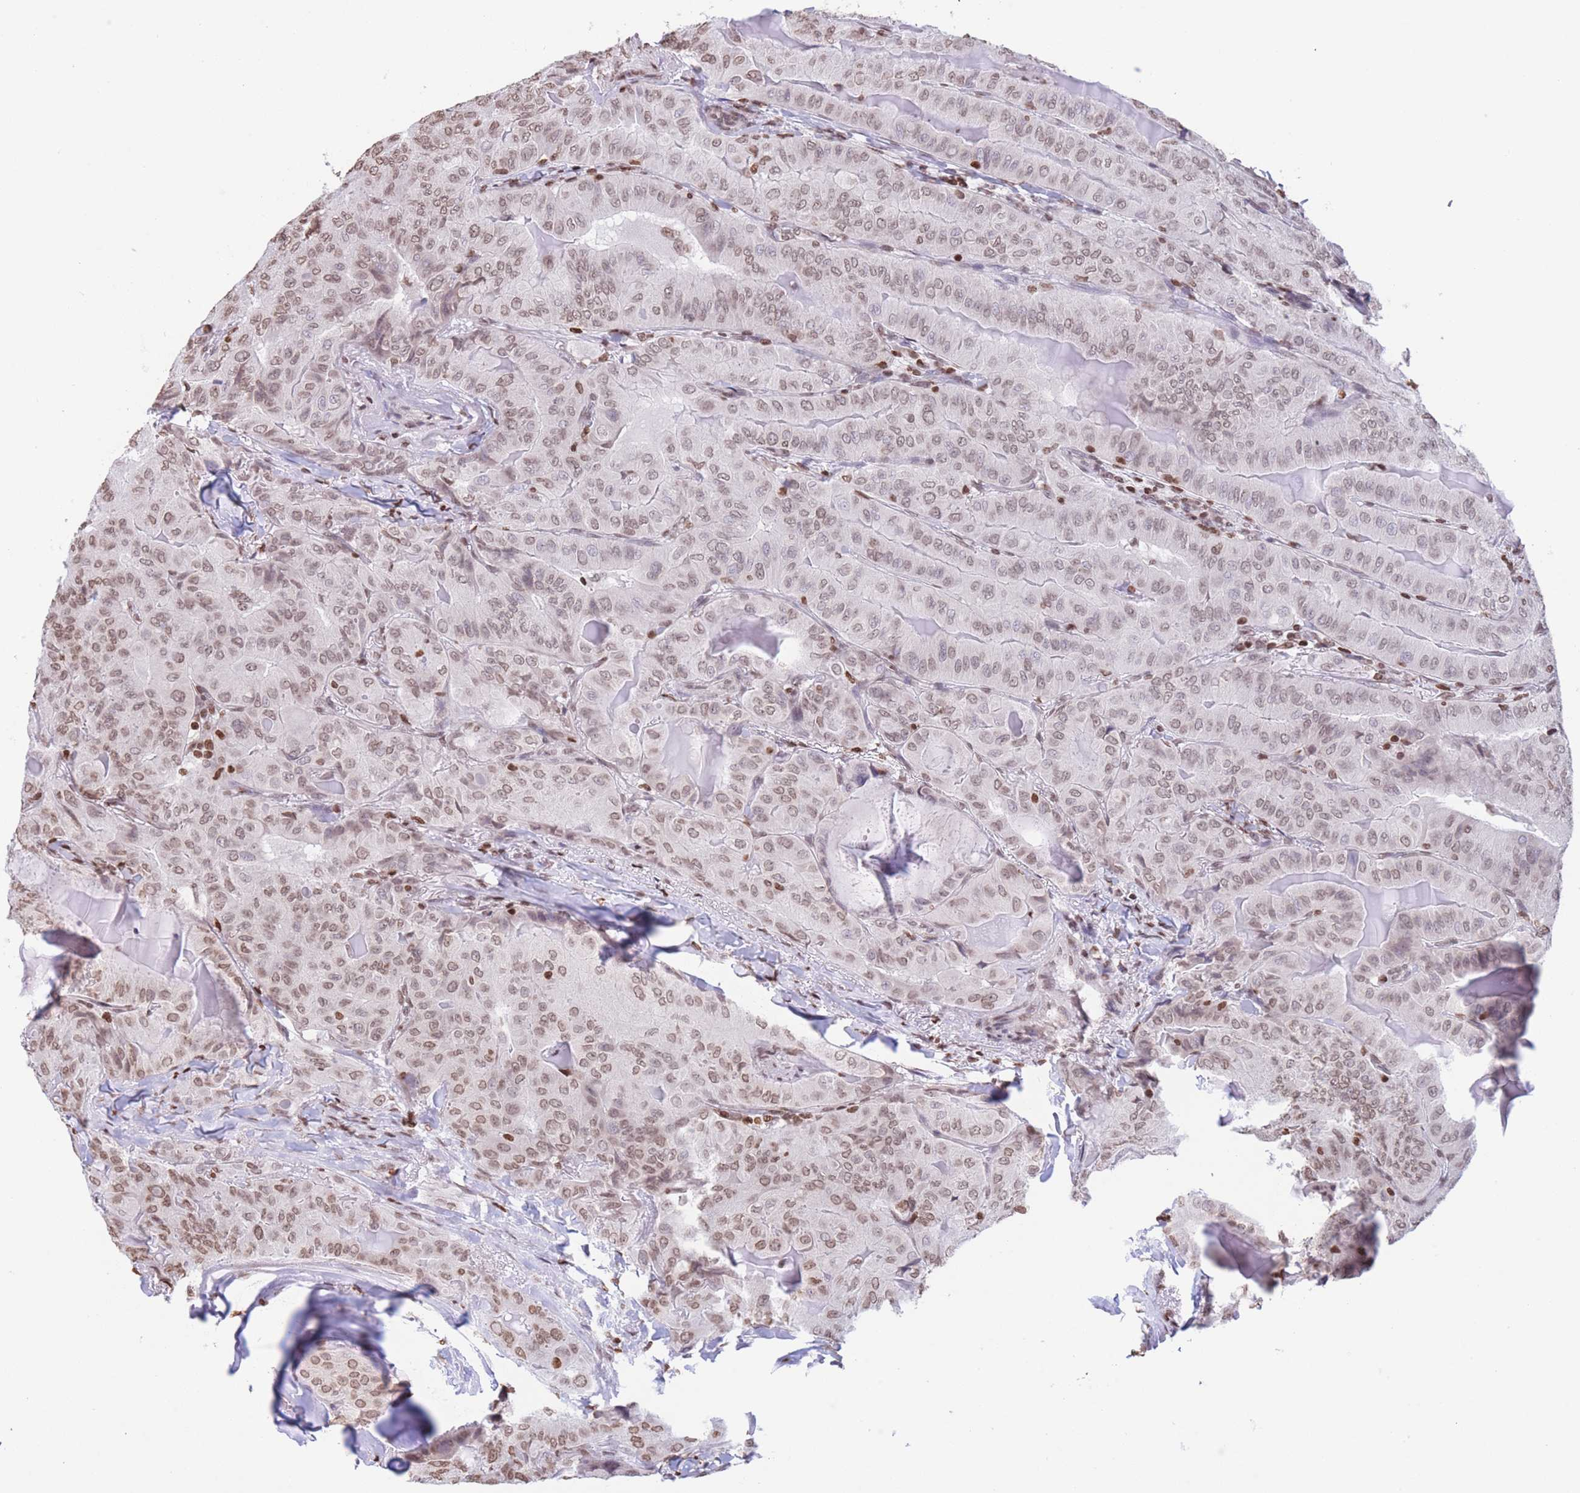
{"staining": {"intensity": "moderate", "quantity": ">75%", "location": "nuclear"}, "tissue": "thyroid cancer", "cell_type": "Tumor cells", "image_type": "cancer", "snomed": [{"axis": "morphology", "description": "Papillary adenocarcinoma, NOS"}, {"axis": "topography", "description": "Thyroid gland"}], "caption": "Thyroid cancer tissue demonstrates moderate nuclear expression in approximately >75% of tumor cells, visualized by immunohistochemistry.", "gene": "H2BC11", "patient": {"sex": "female", "age": 68}}